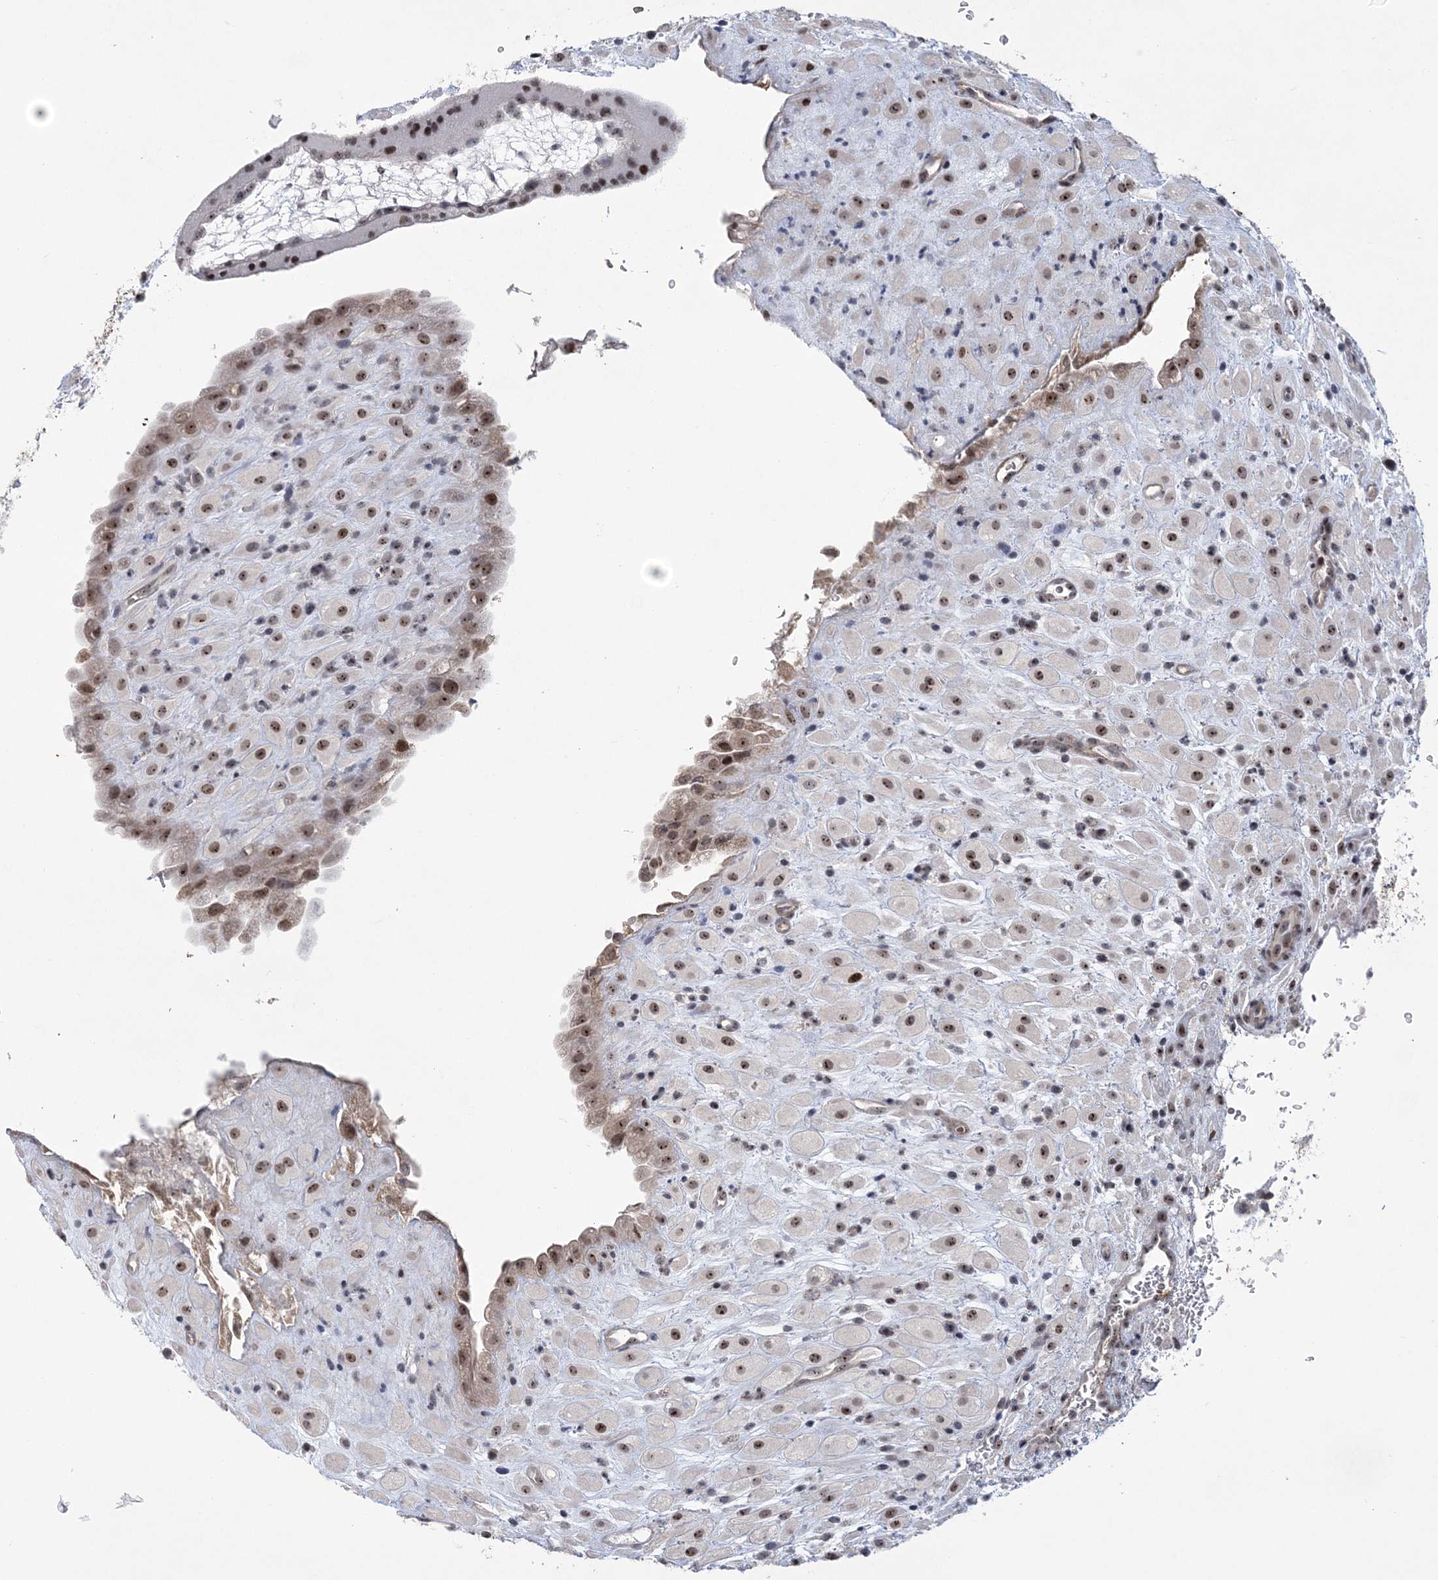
{"staining": {"intensity": "moderate", "quantity": "<25%", "location": "nuclear"}, "tissue": "placenta", "cell_type": "Trophoblastic cells", "image_type": "normal", "snomed": [{"axis": "morphology", "description": "Normal tissue, NOS"}, {"axis": "topography", "description": "Placenta"}], "caption": "Moderate nuclear staining is identified in about <25% of trophoblastic cells in normal placenta. (DAB (3,3'-diaminobenzidine) IHC with brightfield microscopy, high magnification).", "gene": "HOMEZ", "patient": {"sex": "female", "age": 35}}